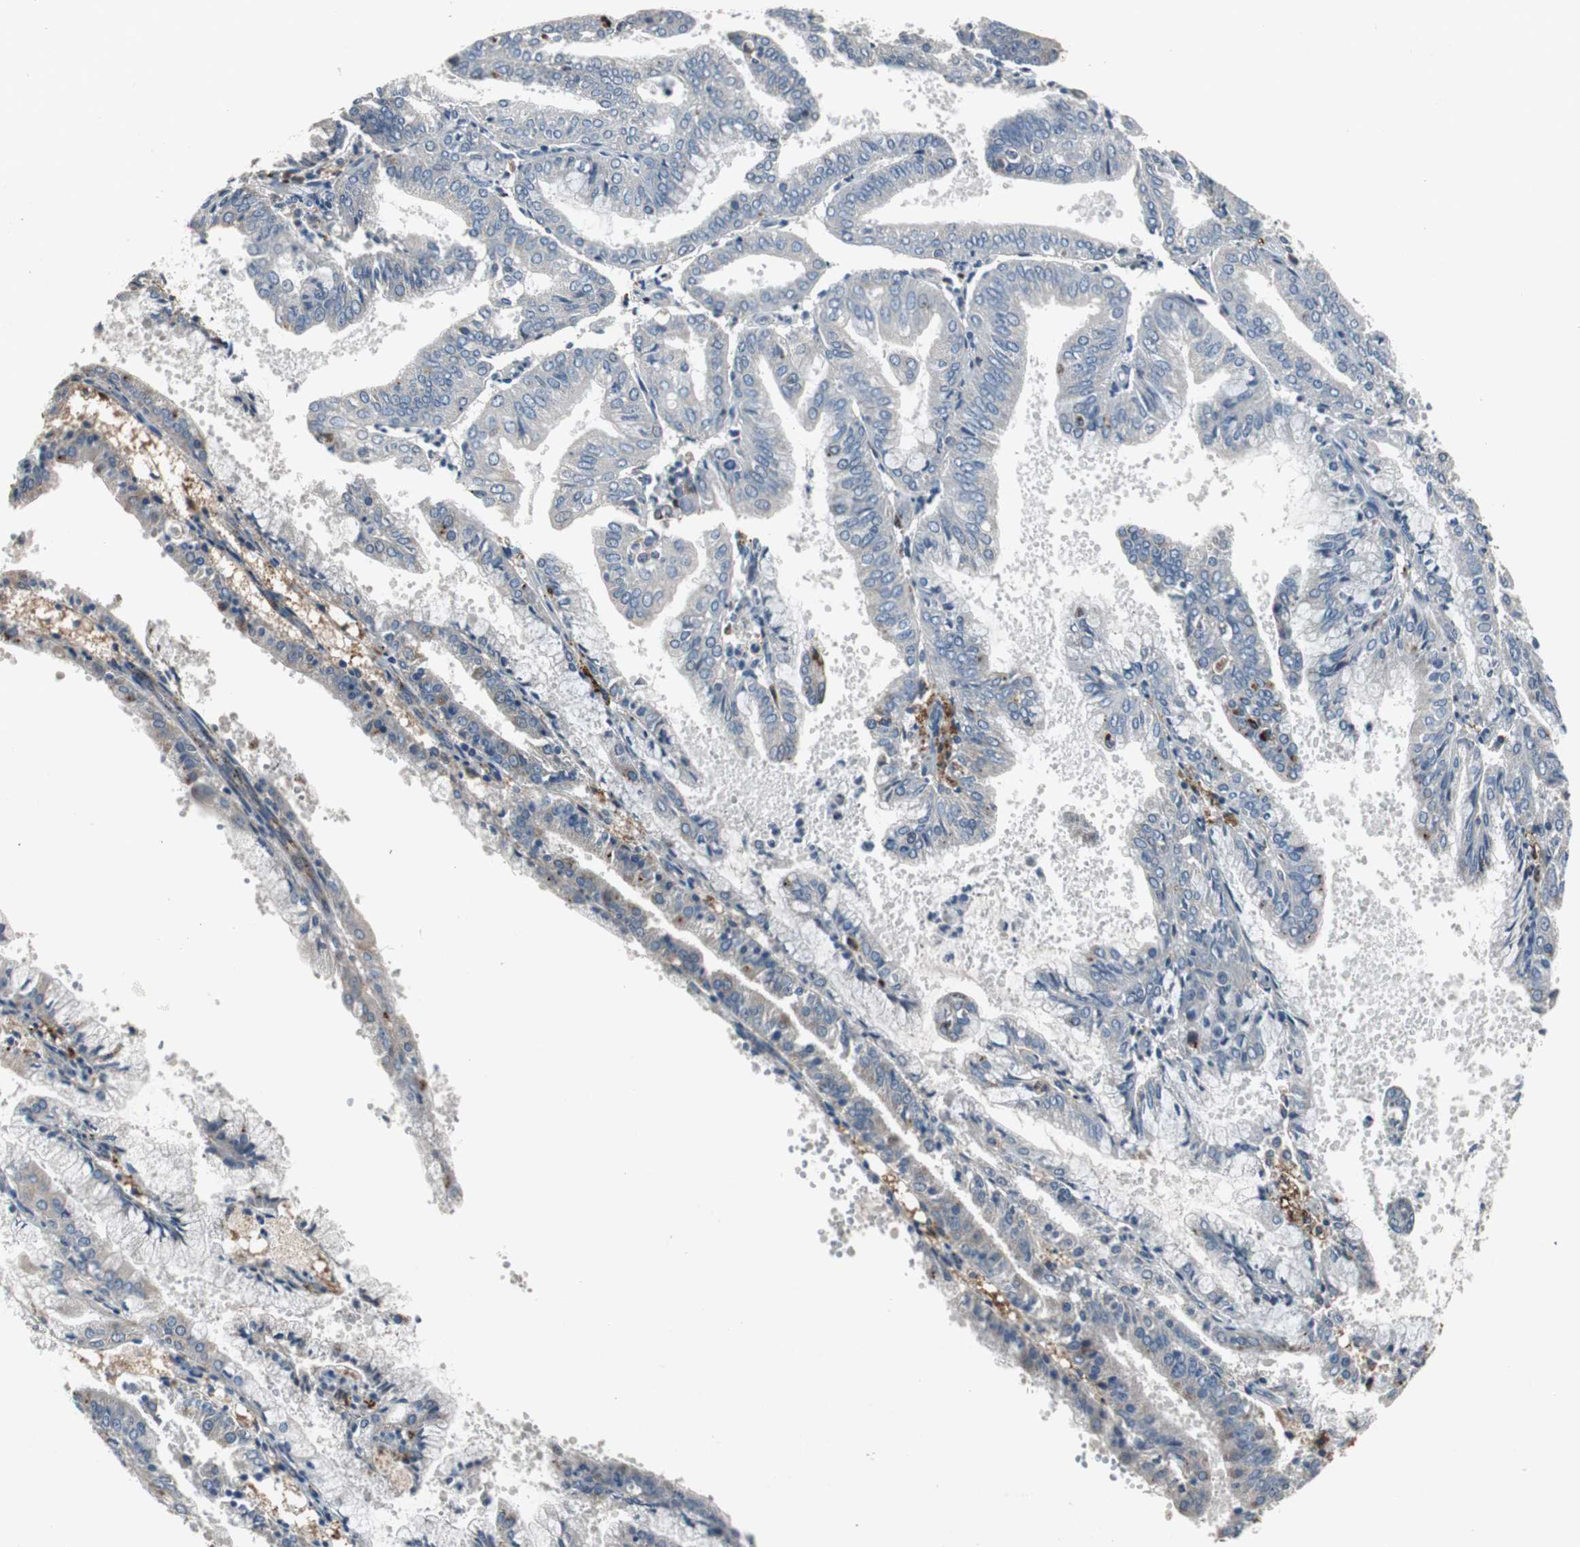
{"staining": {"intensity": "negative", "quantity": "none", "location": "none"}, "tissue": "endometrial cancer", "cell_type": "Tumor cells", "image_type": "cancer", "snomed": [{"axis": "morphology", "description": "Adenocarcinoma, NOS"}, {"axis": "topography", "description": "Endometrium"}], "caption": "The photomicrograph demonstrates no staining of tumor cells in endometrial adenocarcinoma.", "gene": "PCYT1B", "patient": {"sex": "female", "age": 63}}